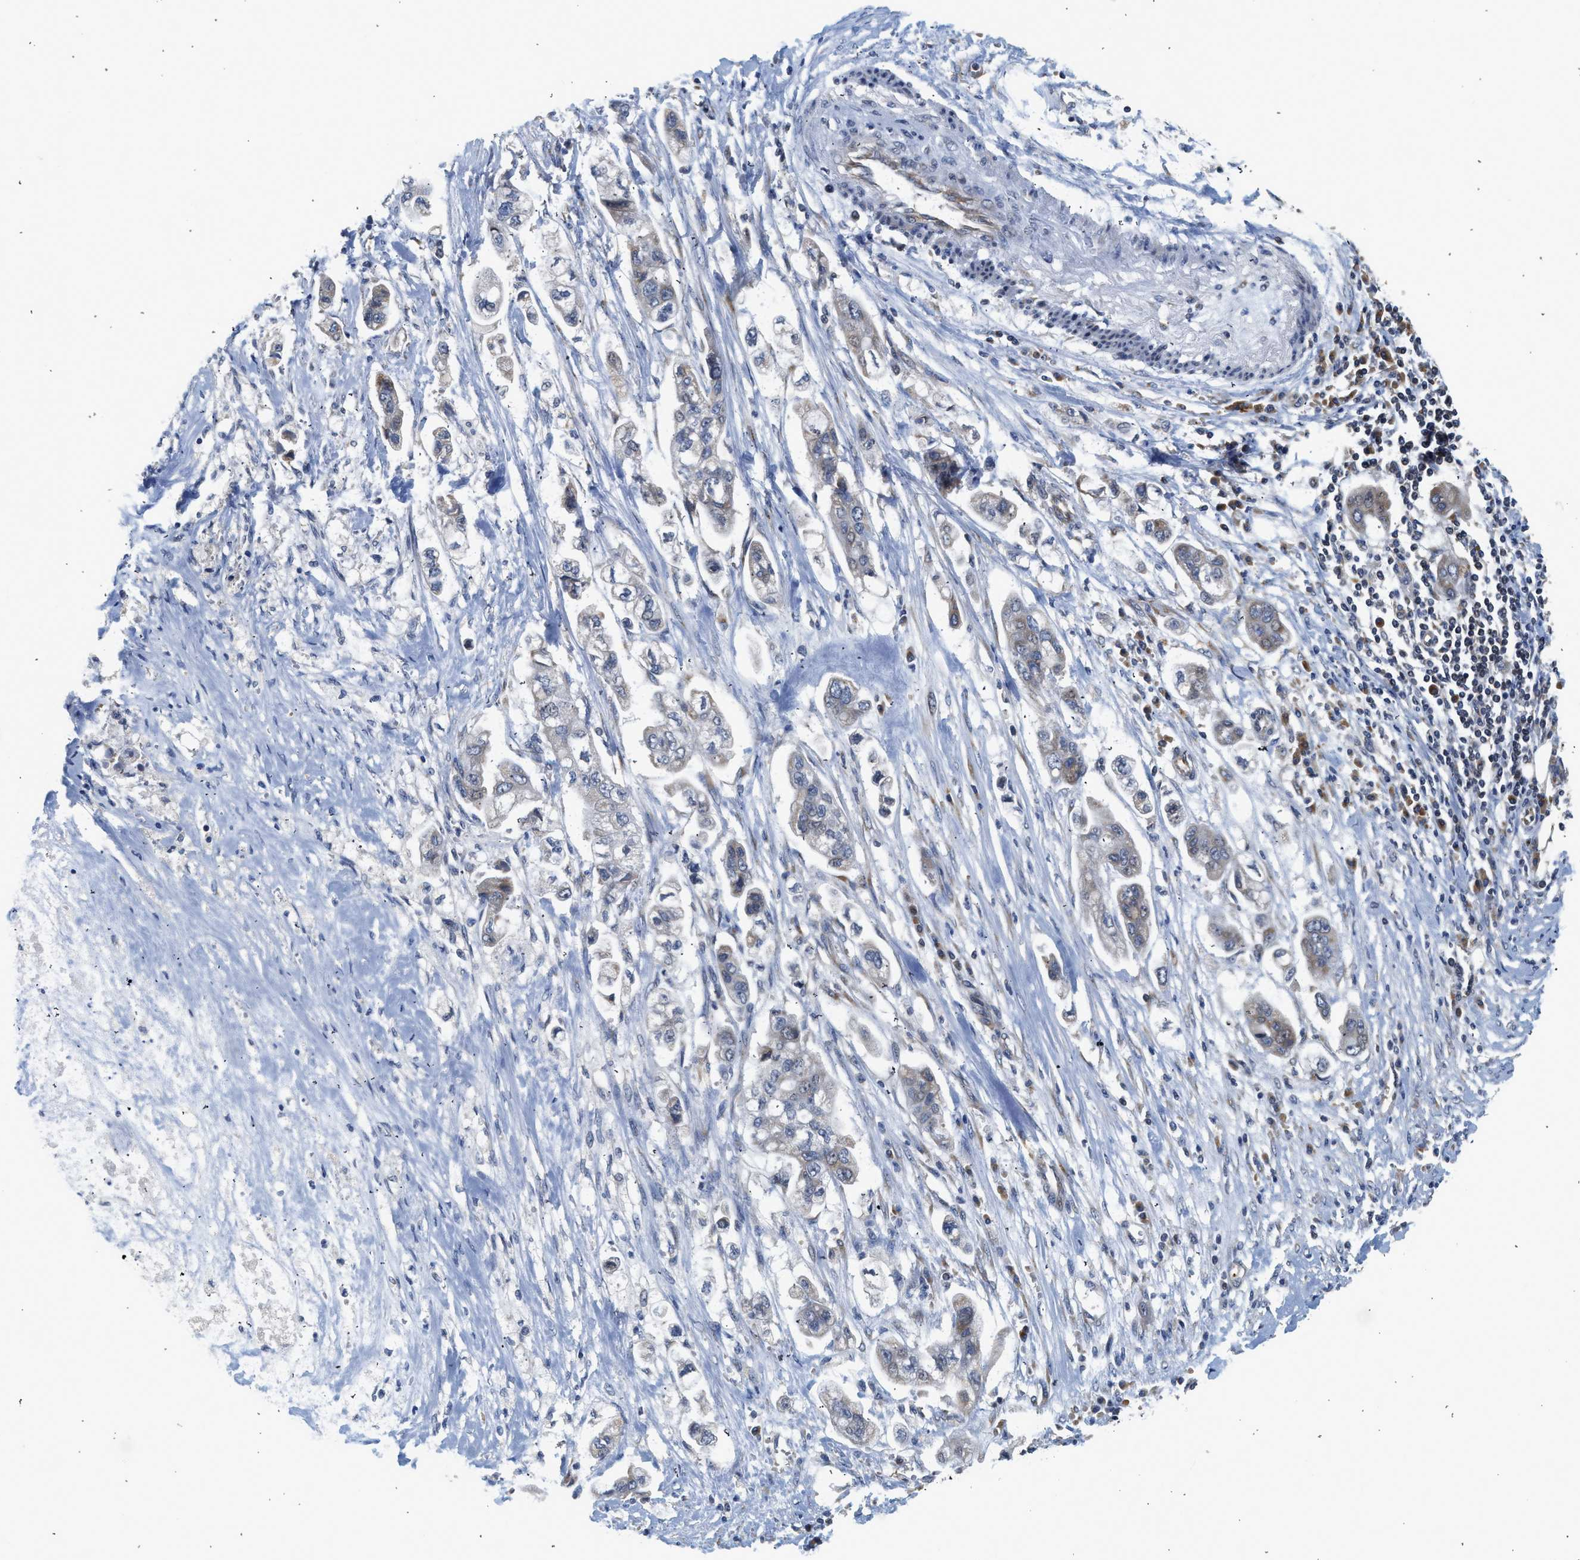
{"staining": {"intensity": "weak", "quantity": "25%-75%", "location": "cytoplasmic/membranous"}, "tissue": "stomach cancer", "cell_type": "Tumor cells", "image_type": "cancer", "snomed": [{"axis": "morphology", "description": "Adenocarcinoma, NOS"}, {"axis": "topography", "description": "Stomach"}], "caption": "Immunohistochemical staining of stomach cancer (adenocarcinoma) reveals weak cytoplasmic/membranous protein staining in about 25%-75% of tumor cells.", "gene": "PIM1", "patient": {"sex": "male", "age": 62}}